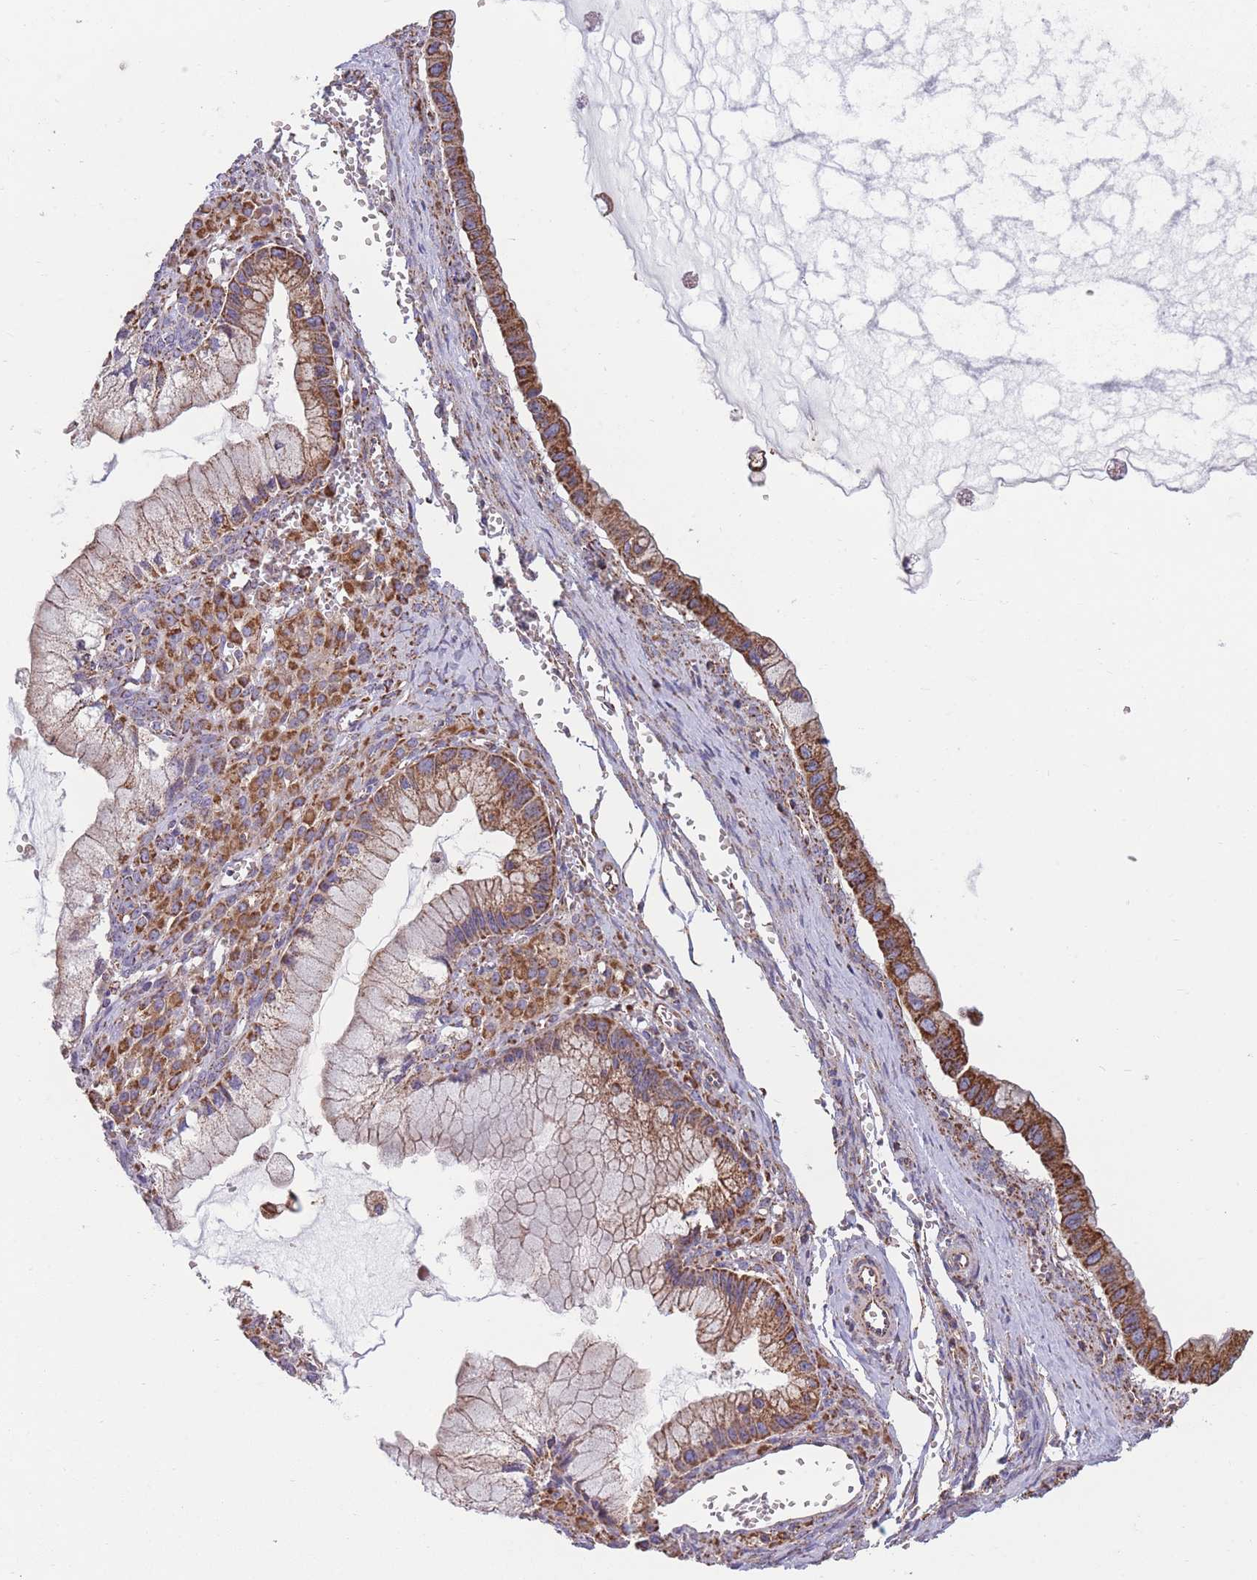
{"staining": {"intensity": "strong", "quantity": ">75%", "location": "cytoplasmic/membranous"}, "tissue": "ovarian cancer", "cell_type": "Tumor cells", "image_type": "cancer", "snomed": [{"axis": "morphology", "description": "Cystadenocarcinoma, mucinous, NOS"}, {"axis": "topography", "description": "Ovary"}], "caption": "Ovarian cancer (mucinous cystadenocarcinoma) stained with a protein marker reveals strong staining in tumor cells.", "gene": "FKBP8", "patient": {"sex": "female", "age": 59}}